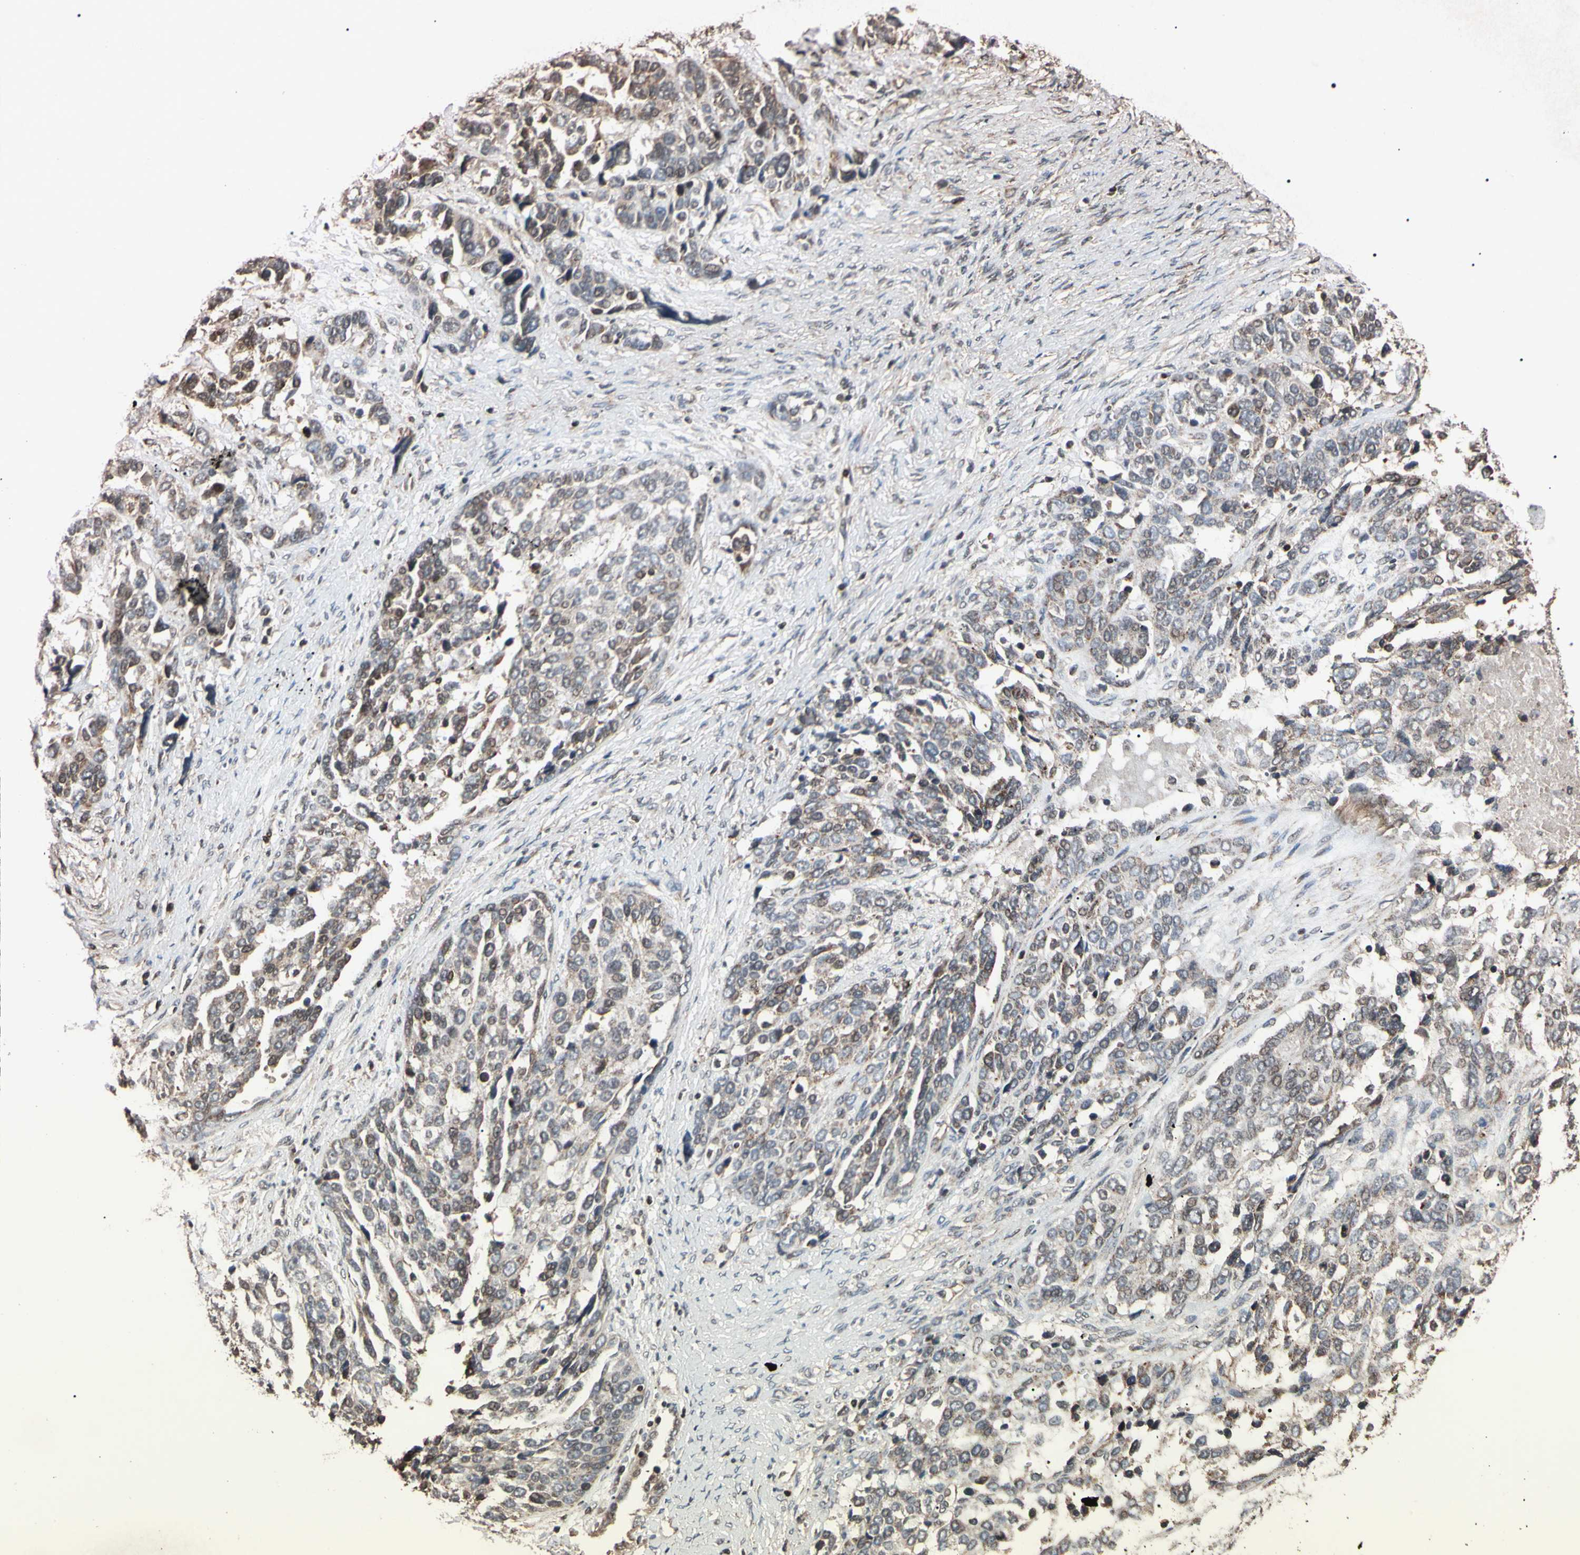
{"staining": {"intensity": "moderate", "quantity": "<25%", "location": "cytoplasmic/membranous,nuclear"}, "tissue": "ovarian cancer", "cell_type": "Tumor cells", "image_type": "cancer", "snomed": [{"axis": "morphology", "description": "Cystadenocarcinoma, serous, NOS"}, {"axis": "topography", "description": "Ovary"}], "caption": "IHC image of ovarian cancer stained for a protein (brown), which displays low levels of moderate cytoplasmic/membranous and nuclear staining in about <25% of tumor cells.", "gene": "TNFRSF1A", "patient": {"sex": "female", "age": 44}}